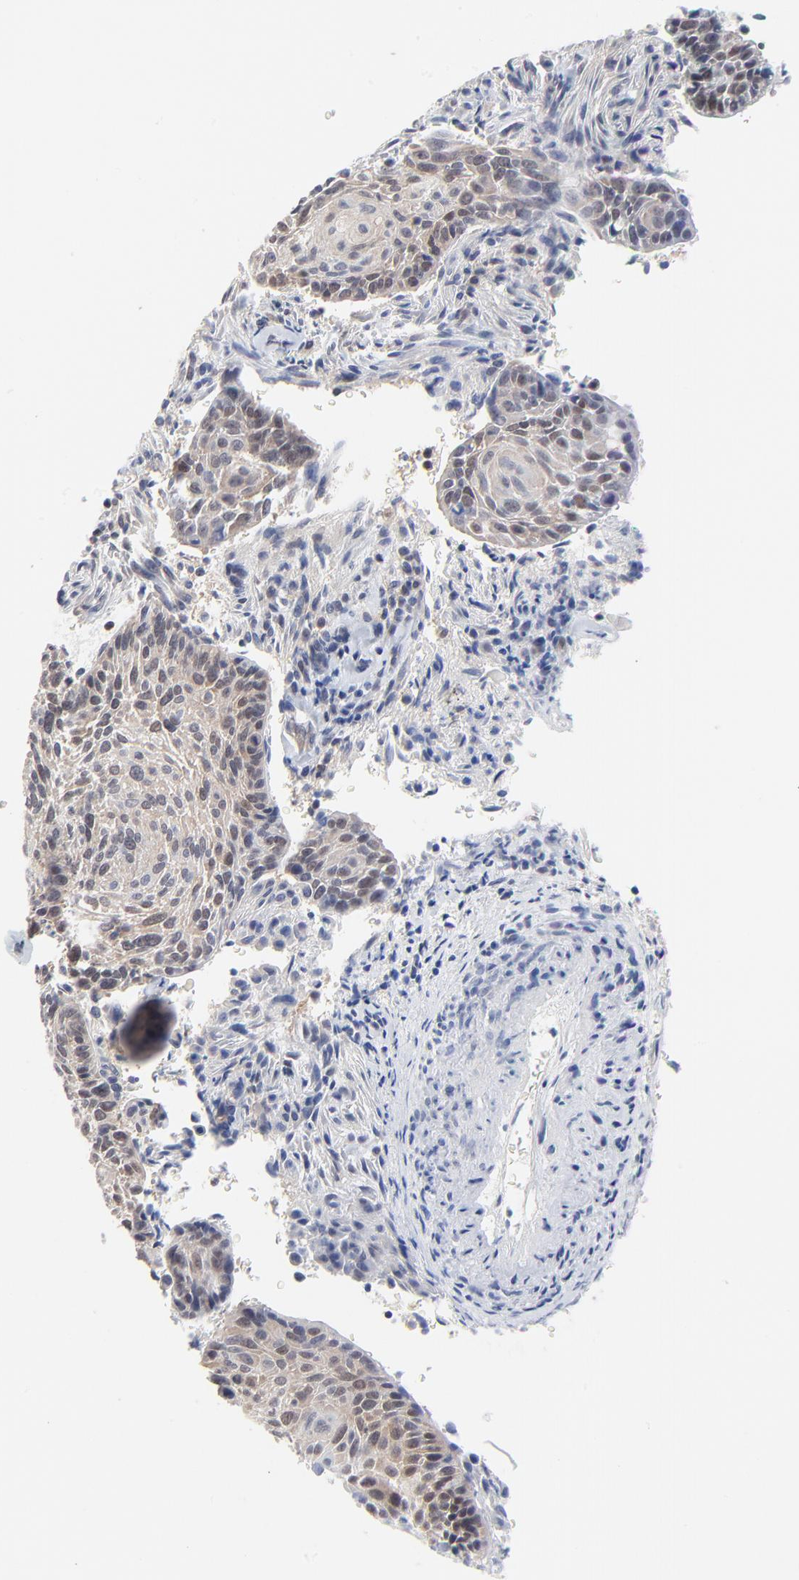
{"staining": {"intensity": "weak", "quantity": "25%-75%", "location": "cytoplasmic/membranous"}, "tissue": "cervical cancer", "cell_type": "Tumor cells", "image_type": "cancer", "snomed": [{"axis": "morphology", "description": "Squamous cell carcinoma, NOS"}, {"axis": "topography", "description": "Cervix"}], "caption": "Cervical cancer stained with a brown dye demonstrates weak cytoplasmic/membranous positive positivity in approximately 25%-75% of tumor cells.", "gene": "RPS6KB1", "patient": {"sex": "female", "age": 33}}